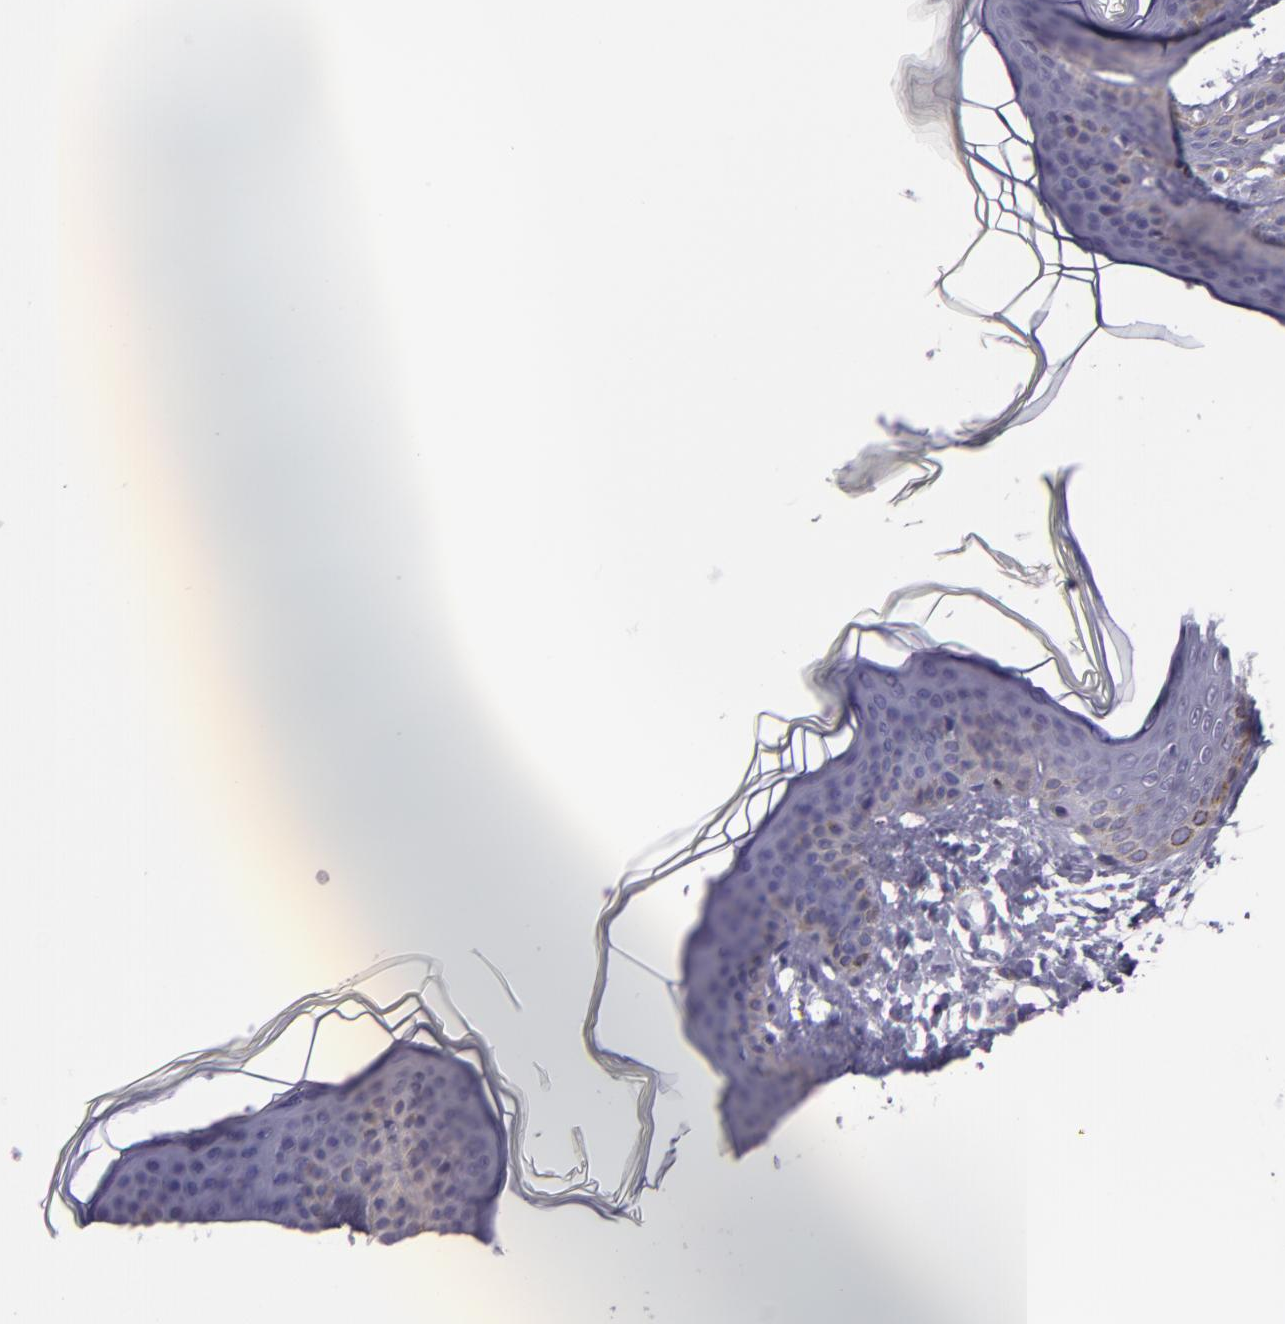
{"staining": {"intensity": "negative", "quantity": "none", "location": "none"}, "tissue": "skin", "cell_type": "Fibroblasts", "image_type": "normal", "snomed": [{"axis": "morphology", "description": "Normal tissue, NOS"}, {"axis": "topography", "description": "Skin"}], "caption": "A high-resolution micrograph shows immunohistochemistry (IHC) staining of unremarkable skin, which displays no significant positivity in fibroblasts. (Immunohistochemistry (ihc), brightfield microscopy, high magnification).", "gene": "MUC6", "patient": {"sex": "female", "age": 17}}